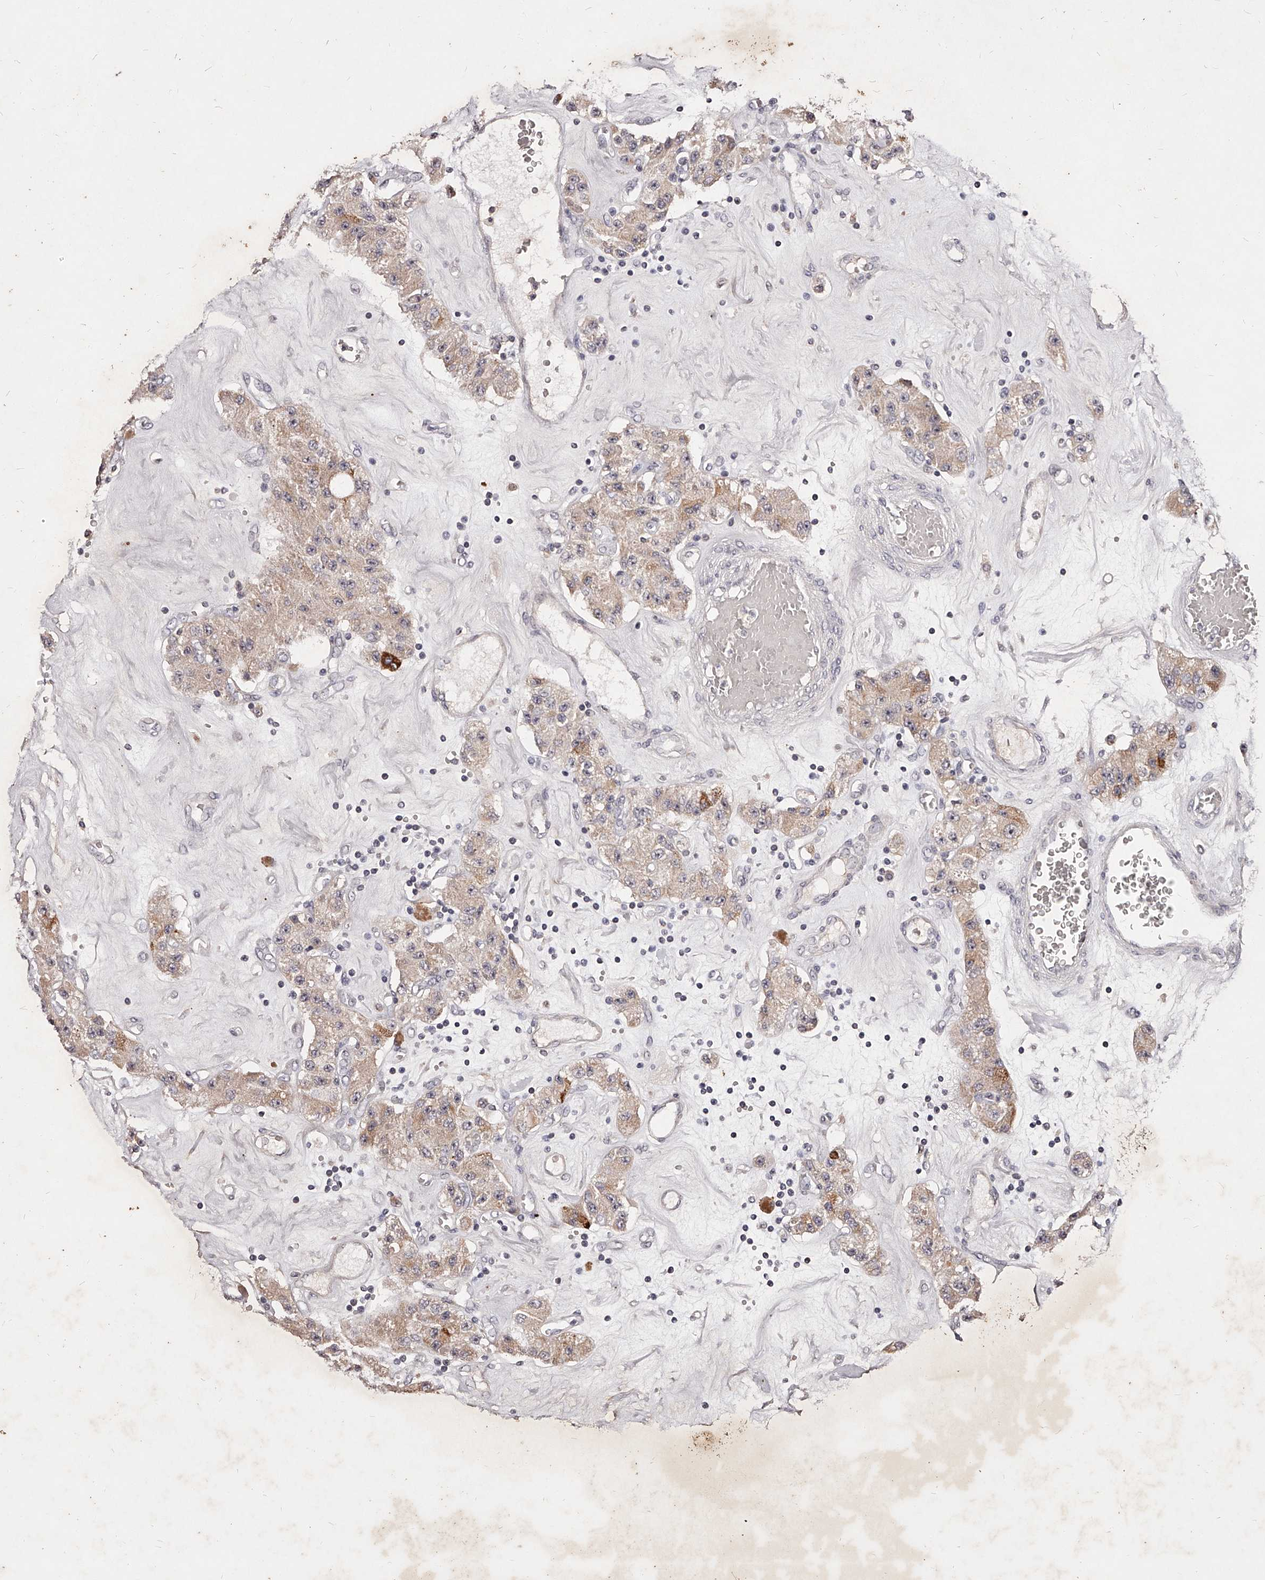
{"staining": {"intensity": "weak", "quantity": "25%-75%", "location": "cytoplasmic/membranous"}, "tissue": "carcinoid", "cell_type": "Tumor cells", "image_type": "cancer", "snomed": [{"axis": "morphology", "description": "Carcinoid, malignant, NOS"}, {"axis": "topography", "description": "Pancreas"}], "caption": "The immunohistochemical stain labels weak cytoplasmic/membranous staining in tumor cells of carcinoid tissue.", "gene": "PHACTR1", "patient": {"sex": "male", "age": 41}}